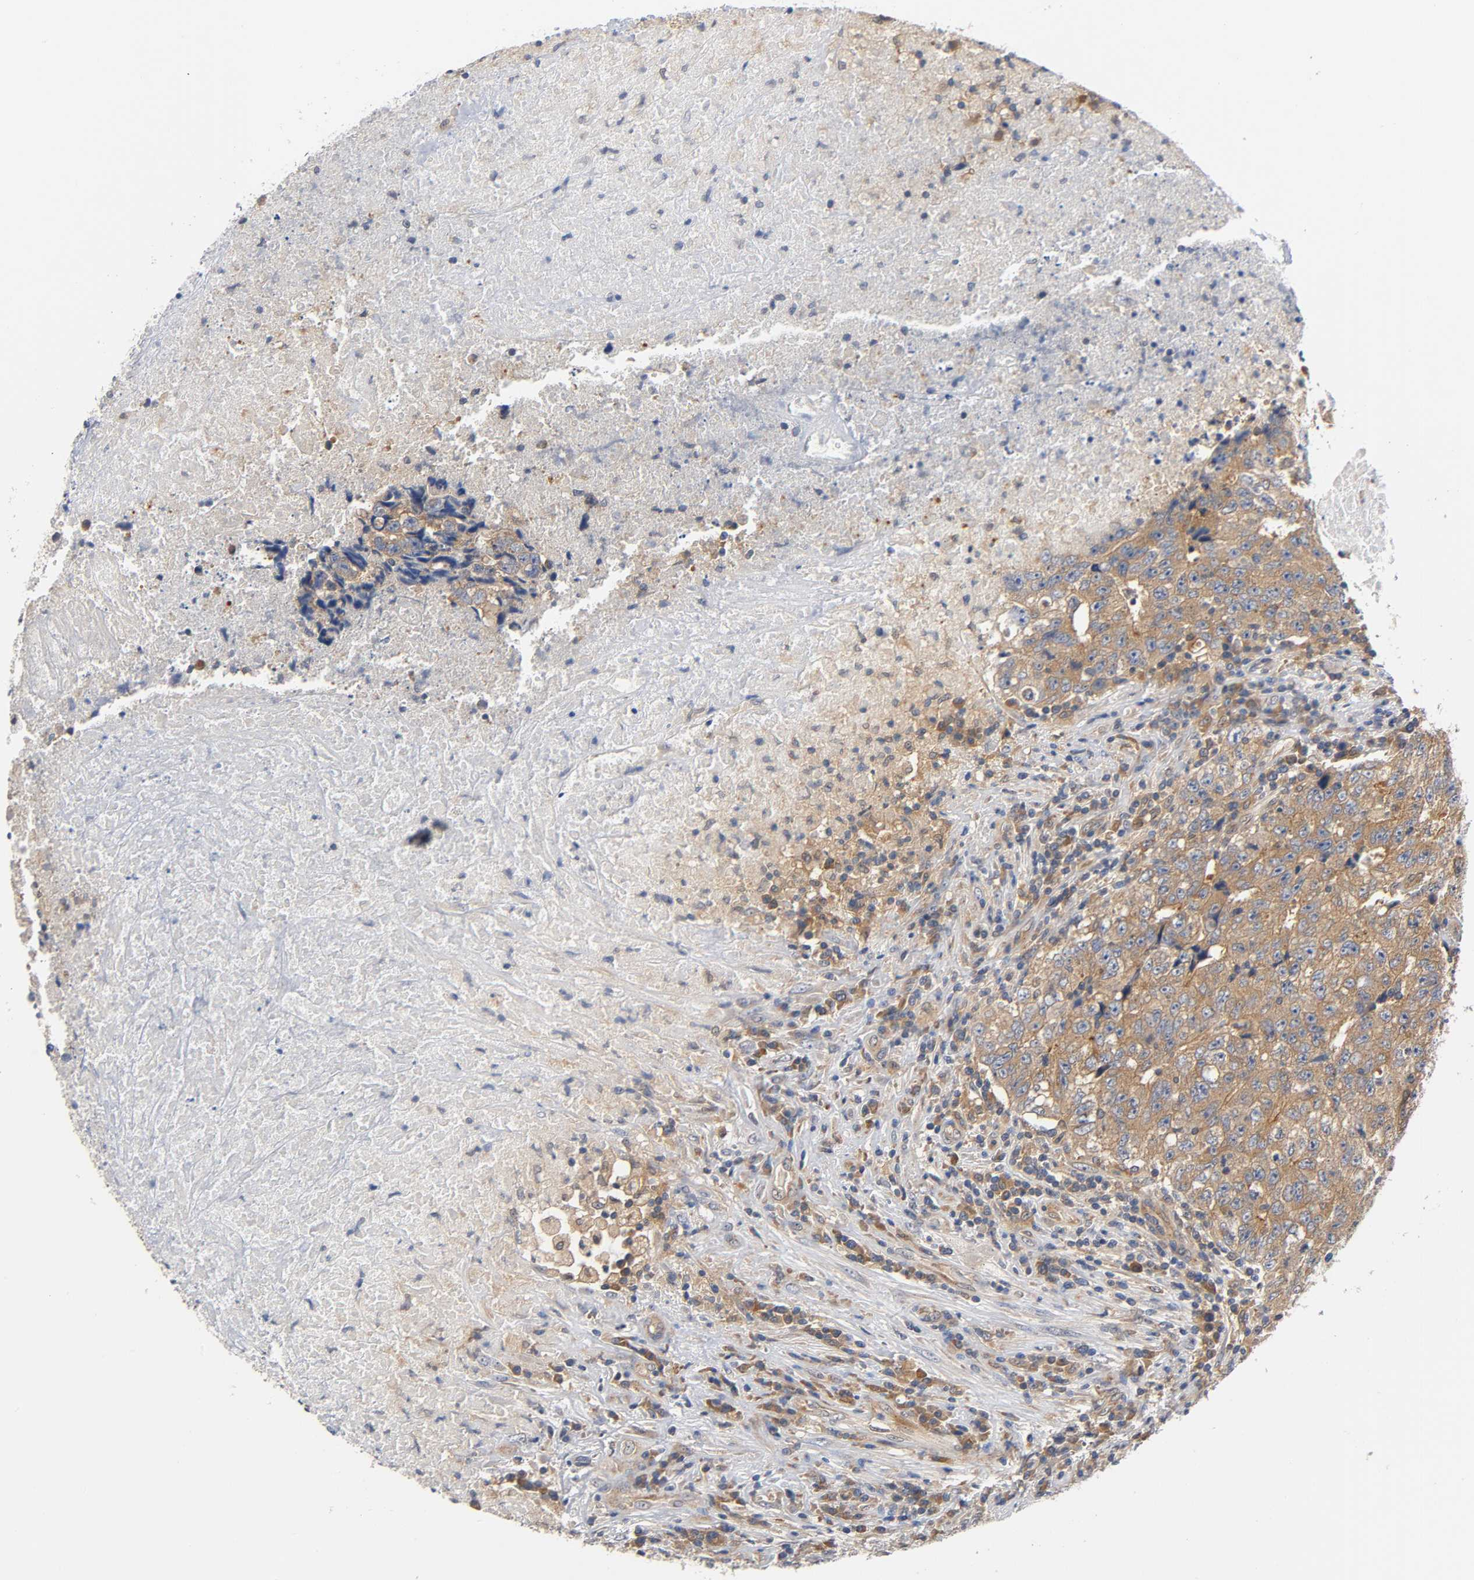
{"staining": {"intensity": "moderate", "quantity": ">75%", "location": "cytoplasmic/membranous"}, "tissue": "testis cancer", "cell_type": "Tumor cells", "image_type": "cancer", "snomed": [{"axis": "morphology", "description": "Necrosis, NOS"}, {"axis": "morphology", "description": "Carcinoma, Embryonal, NOS"}, {"axis": "topography", "description": "Testis"}], "caption": "Testis cancer tissue exhibits moderate cytoplasmic/membranous expression in about >75% of tumor cells, visualized by immunohistochemistry. Nuclei are stained in blue.", "gene": "FYN", "patient": {"sex": "male", "age": 19}}